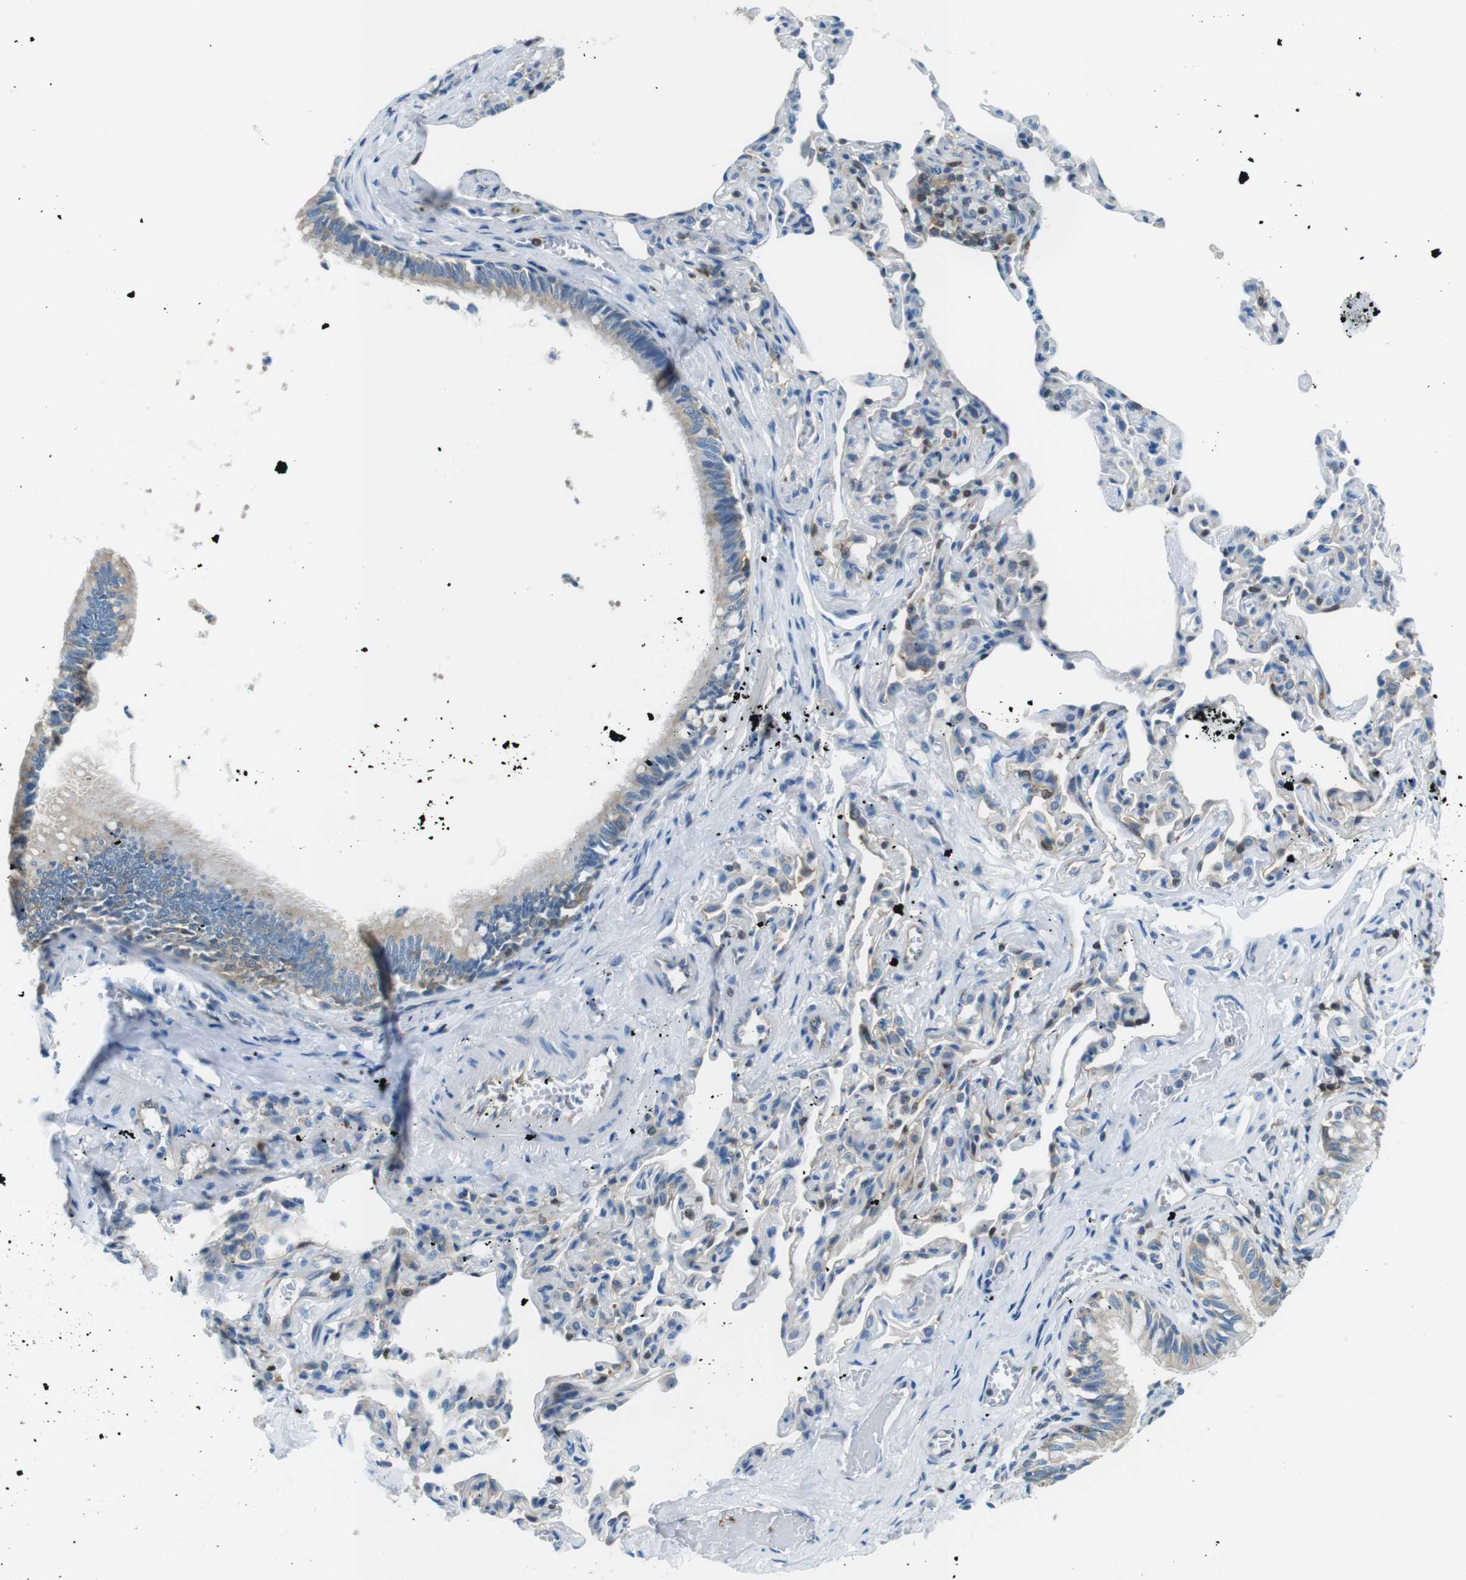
{"staining": {"intensity": "moderate", "quantity": "25%-75%", "location": "cytoplasmic/membranous"}, "tissue": "bronchus", "cell_type": "Respiratory epithelial cells", "image_type": "normal", "snomed": [{"axis": "morphology", "description": "Normal tissue, NOS"}, {"axis": "topography", "description": "Bronchus"}, {"axis": "topography", "description": "Lung"}], "caption": "Protein expression by IHC exhibits moderate cytoplasmic/membranous expression in approximately 25%-75% of respiratory epithelial cells in unremarkable bronchus.", "gene": "TES", "patient": {"sex": "male", "age": 64}}